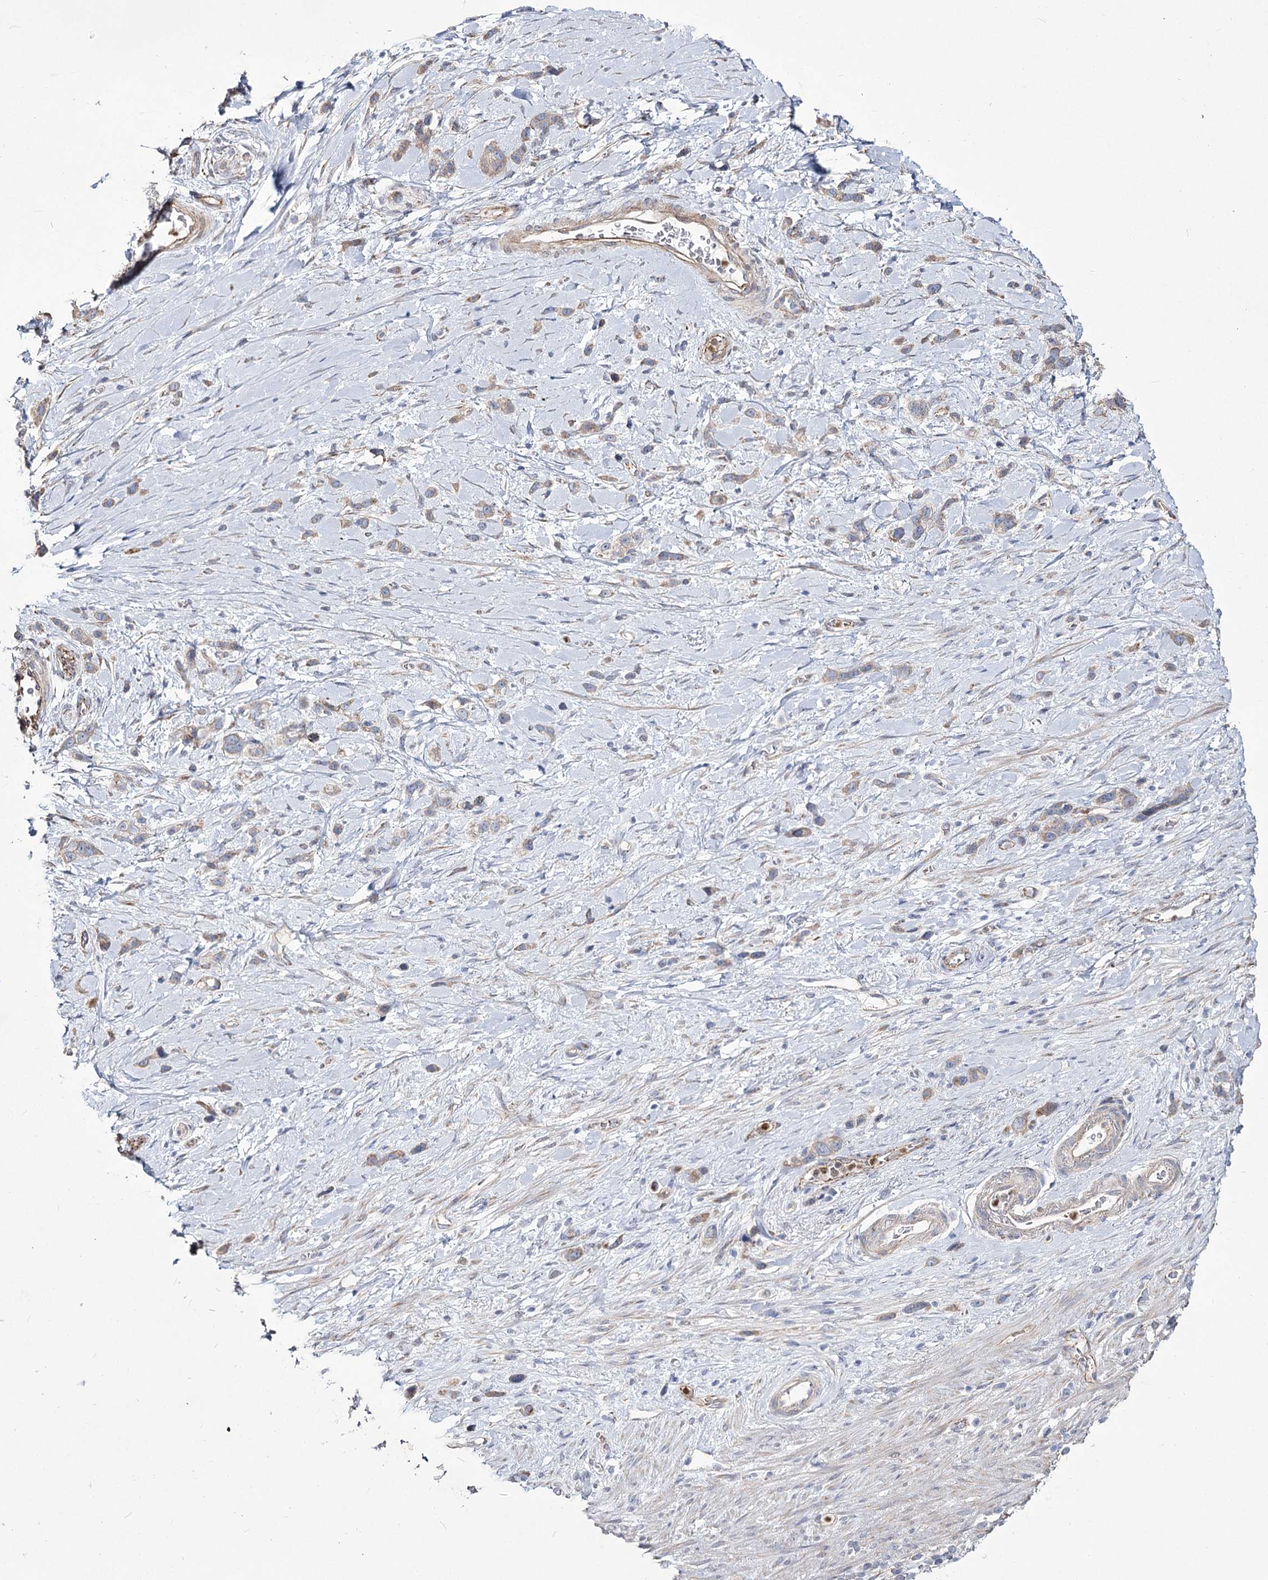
{"staining": {"intensity": "weak", "quantity": "25%-75%", "location": "cytoplasmic/membranous"}, "tissue": "stomach cancer", "cell_type": "Tumor cells", "image_type": "cancer", "snomed": [{"axis": "morphology", "description": "Adenocarcinoma, NOS"}, {"axis": "morphology", "description": "Adenocarcinoma, High grade"}, {"axis": "topography", "description": "Stomach, upper"}, {"axis": "topography", "description": "Stomach, lower"}], "caption": "This is an image of IHC staining of stomach high-grade adenocarcinoma, which shows weak positivity in the cytoplasmic/membranous of tumor cells.", "gene": "ME3", "patient": {"sex": "female", "age": 65}}